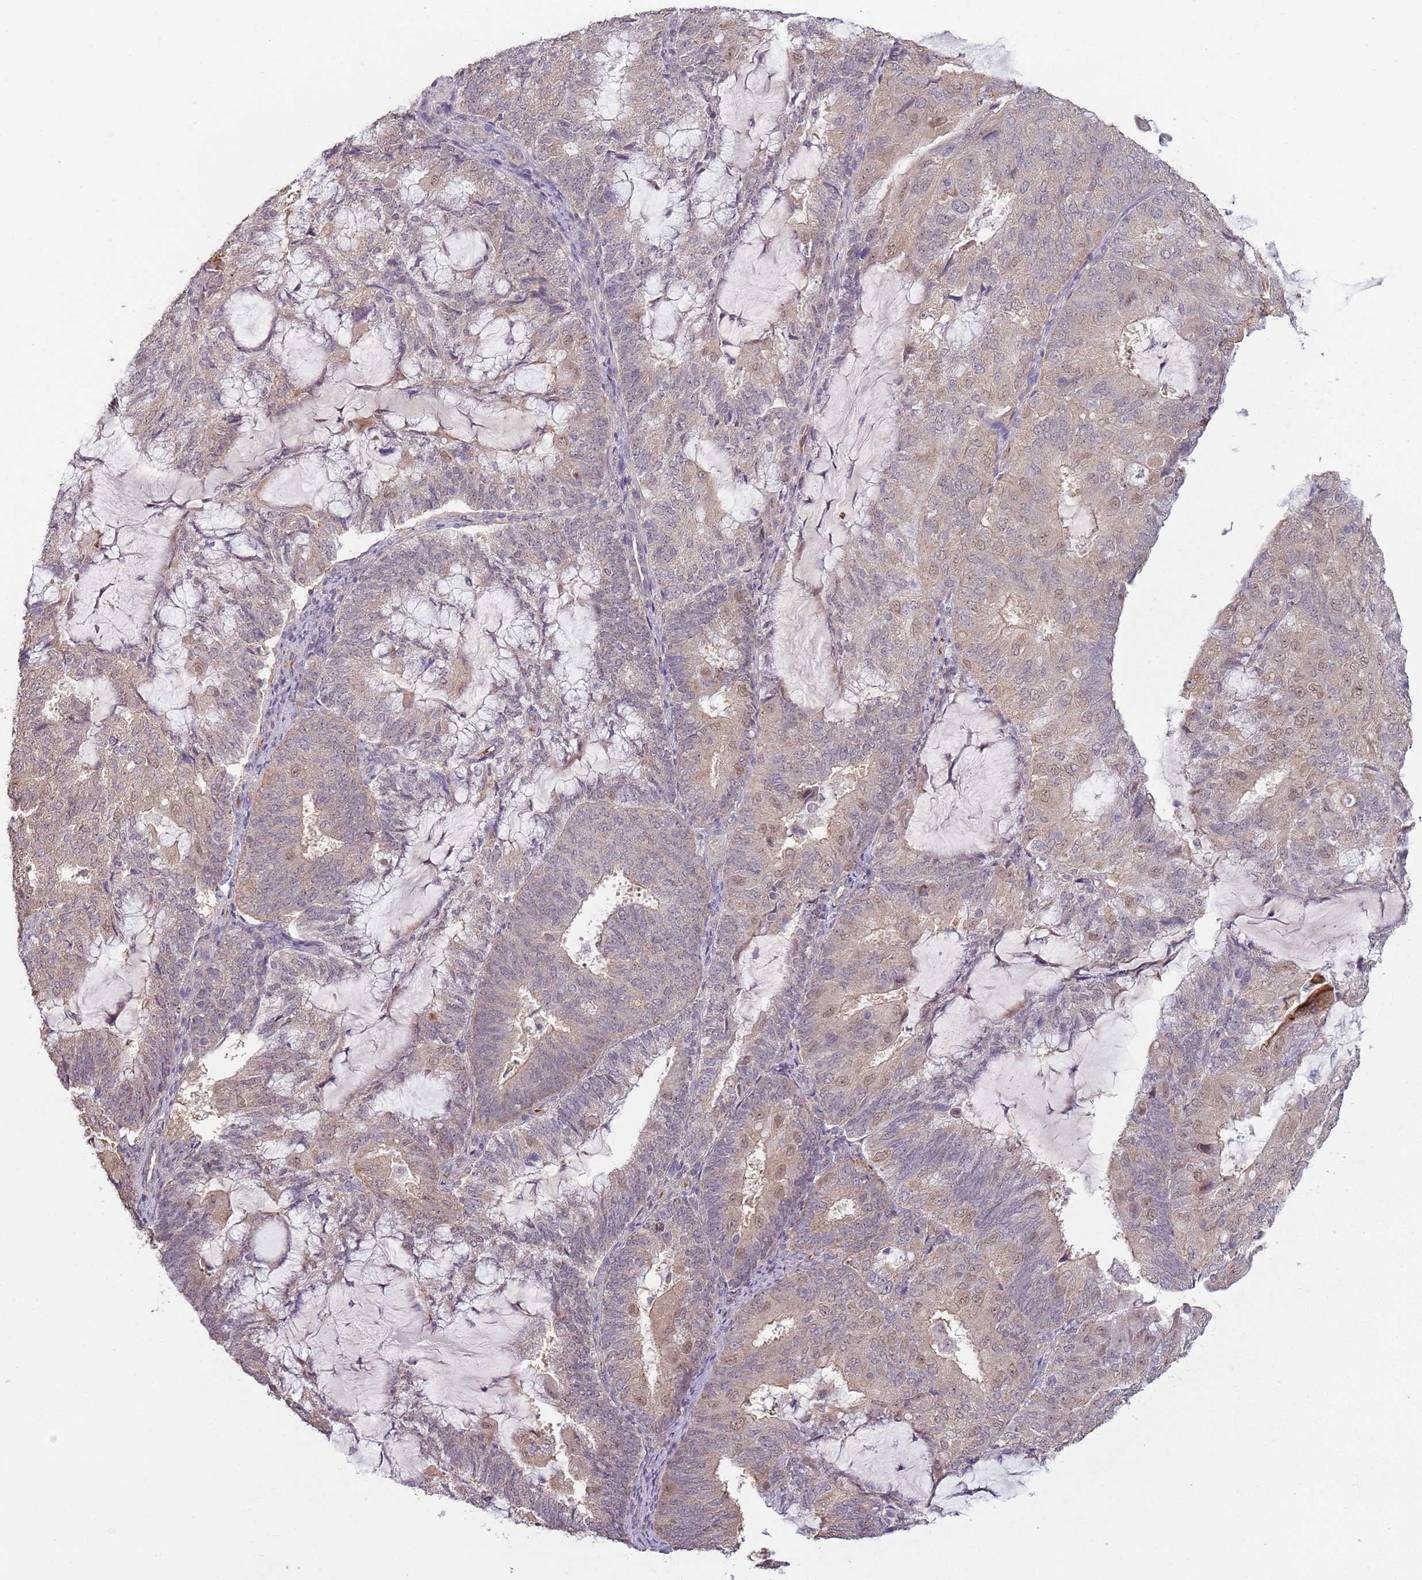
{"staining": {"intensity": "weak", "quantity": "<25%", "location": "cytoplasmic/membranous,nuclear"}, "tissue": "endometrial cancer", "cell_type": "Tumor cells", "image_type": "cancer", "snomed": [{"axis": "morphology", "description": "Adenocarcinoma, NOS"}, {"axis": "topography", "description": "Endometrium"}], "caption": "DAB immunohistochemical staining of endometrial adenocarcinoma exhibits no significant positivity in tumor cells. (Stains: DAB (3,3'-diaminobenzidine) IHC with hematoxylin counter stain, Microscopy: brightfield microscopy at high magnification).", "gene": "TEKT4", "patient": {"sex": "female", "age": 81}}